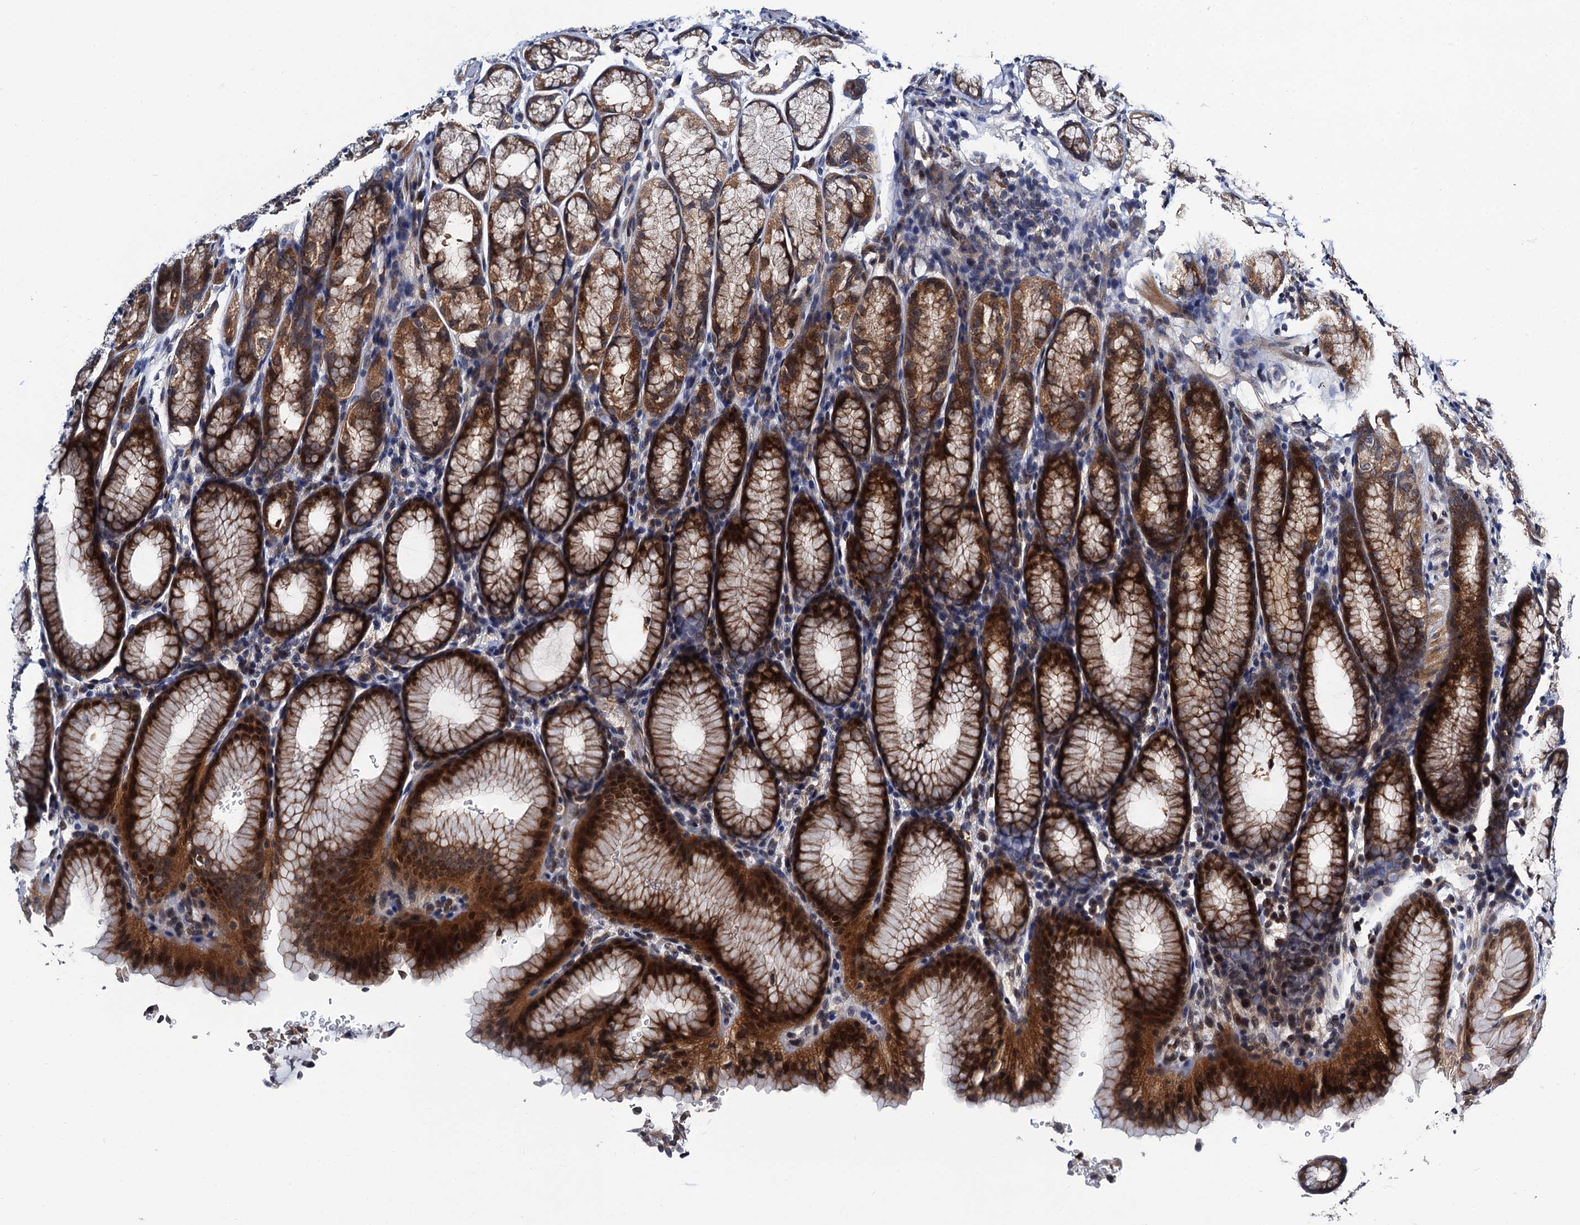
{"staining": {"intensity": "strong", "quantity": ">75%", "location": "cytoplasmic/membranous,nuclear"}, "tissue": "stomach", "cell_type": "Glandular cells", "image_type": "normal", "snomed": [{"axis": "morphology", "description": "Normal tissue, NOS"}, {"axis": "topography", "description": "Stomach"}], "caption": "An immunohistochemistry (IHC) photomicrograph of unremarkable tissue is shown. Protein staining in brown highlights strong cytoplasmic/membranous,nuclear positivity in stomach within glandular cells. Nuclei are stained in blue.", "gene": "NAA16", "patient": {"sex": "male", "age": 42}}